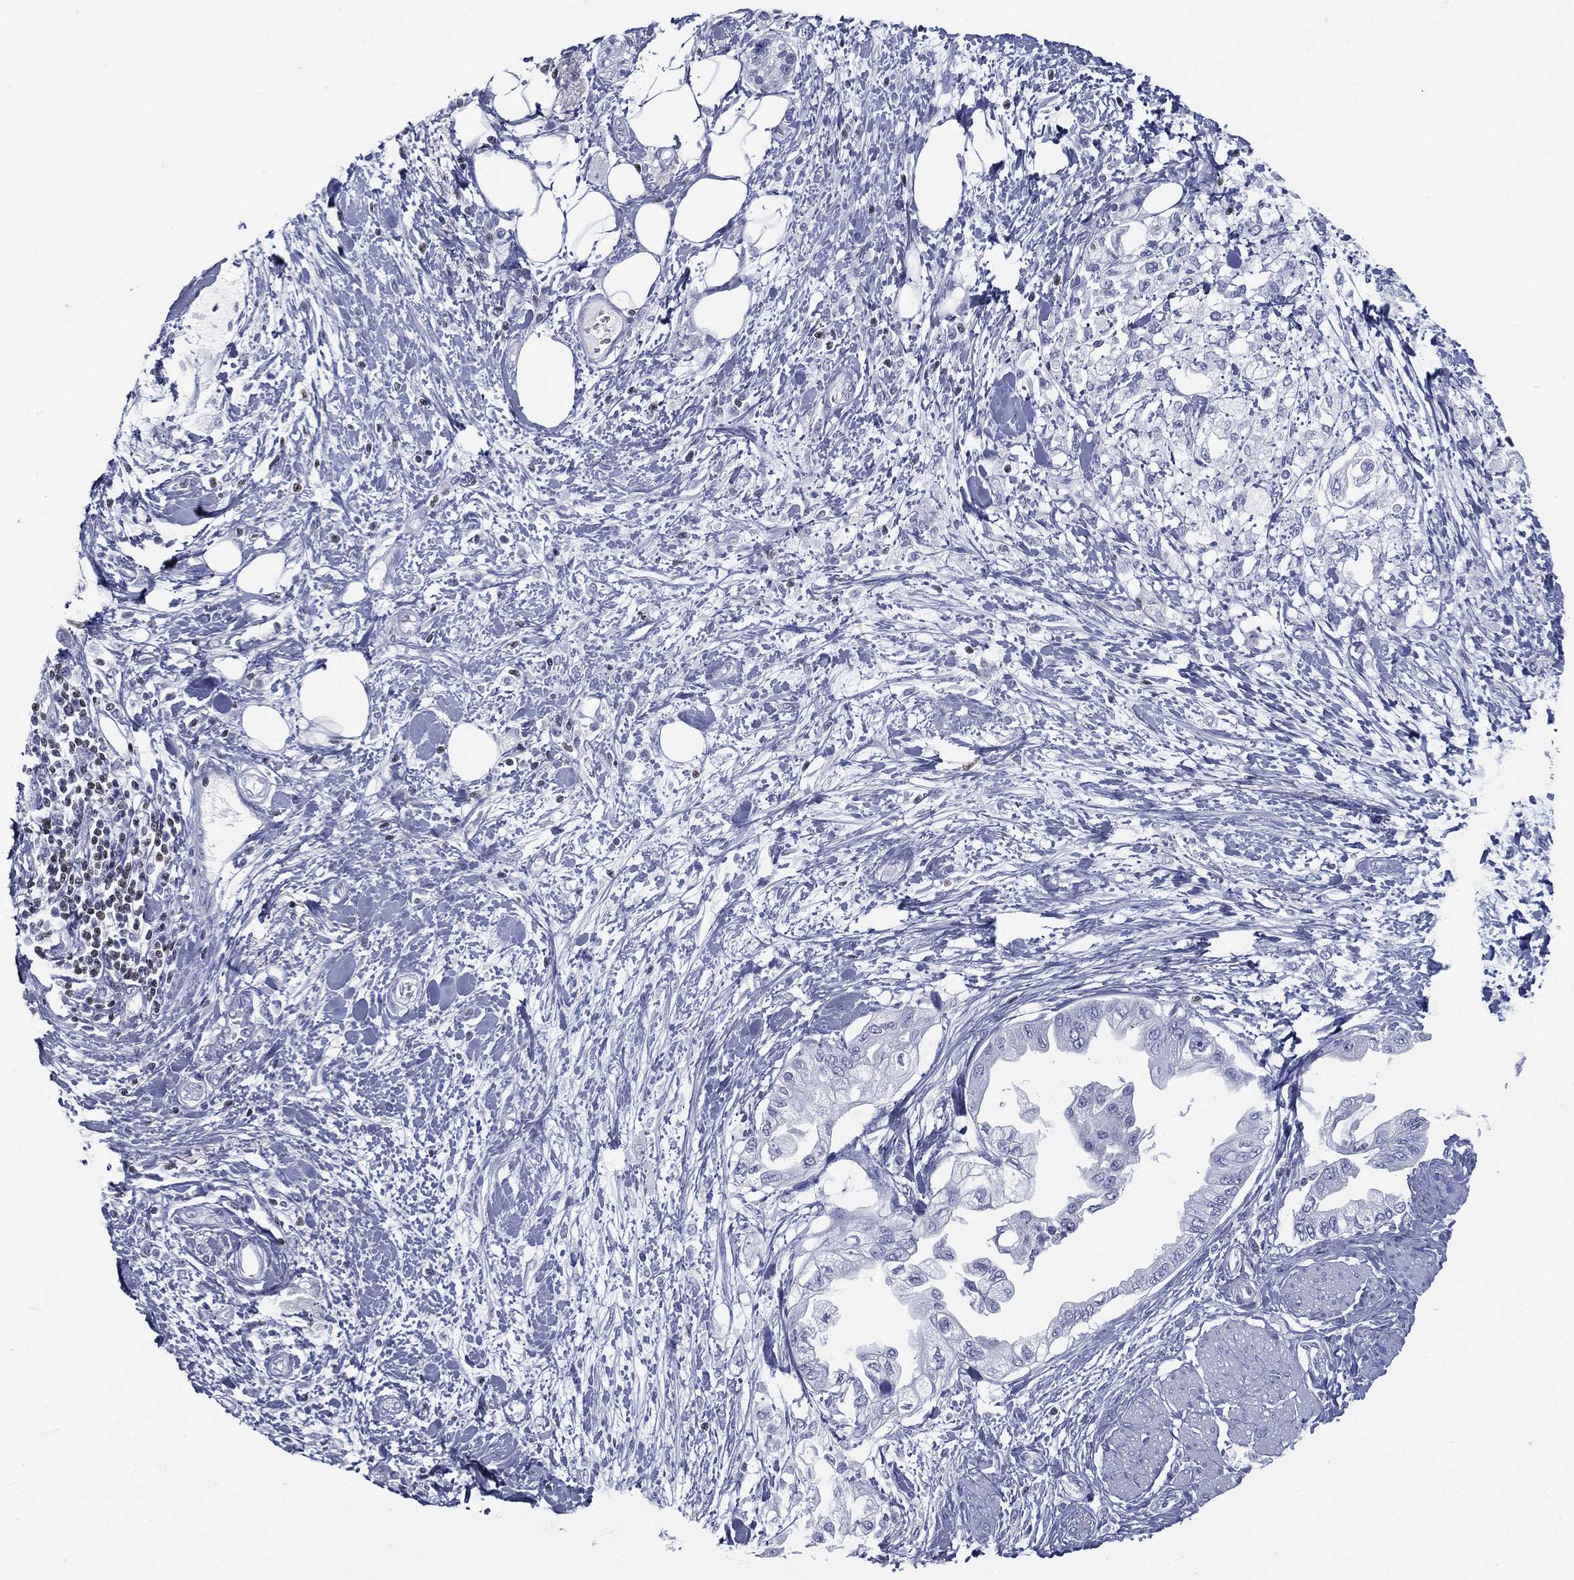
{"staining": {"intensity": "negative", "quantity": "none", "location": "none"}, "tissue": "pancreatic cancer", "cell_type": "Tumor cells", "image_type": "cancer", "snomed": [{"axis": "morphology", "description": "Normal tissue, NOS"}, {"axis": "morphology", "description": "Adenocarcinoma, NOS"}, {"axis": "topography", "description": "Pancreas"}, {"axis": "topography", "description": "Duodenum"}], "caption": "High power microscopy histopathology image of an IHC photomicrograph of pancreatic adenocarcinoma, revealing no significant staining in tumor cells.", "gene": "PYHIN1", "patient": {"sex": "female", "age": 60}}